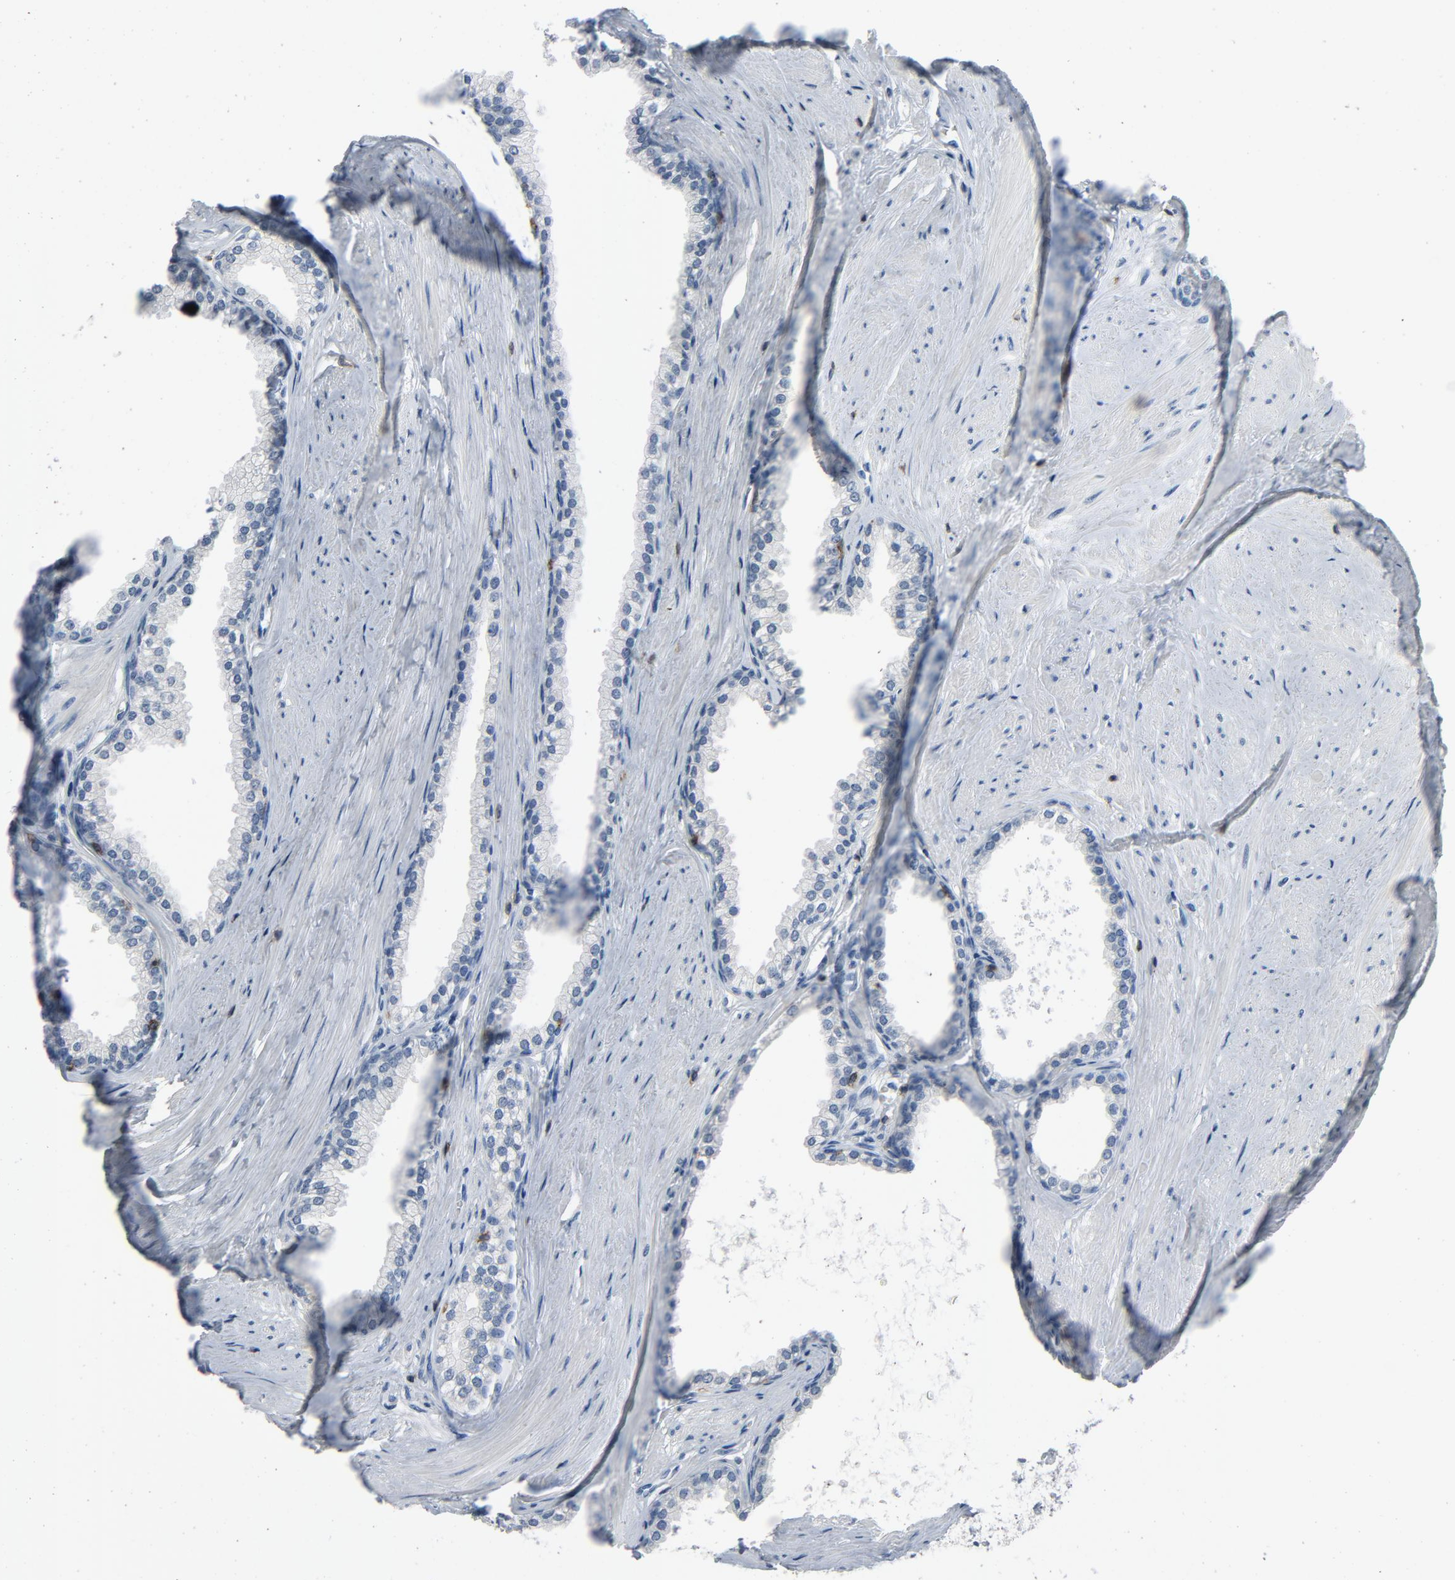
{"staining": {"intensity": "negative", "quantity": "none", "location": "none"}, "tissue": "prostate", "cell_type": "Glandular cells", "image_type": "normal", "snomed": [{"axis": "morphology", "description": "Normal tissue, NOS"}, {"axis": "topography", "description": "Prostate"}], "caption": "The immunohistochemistry (IHC) micrograph has no significant staining in glandular cells of prostate.", "gene": "LCK", "patient": {"sex": "male", "age": 64}}